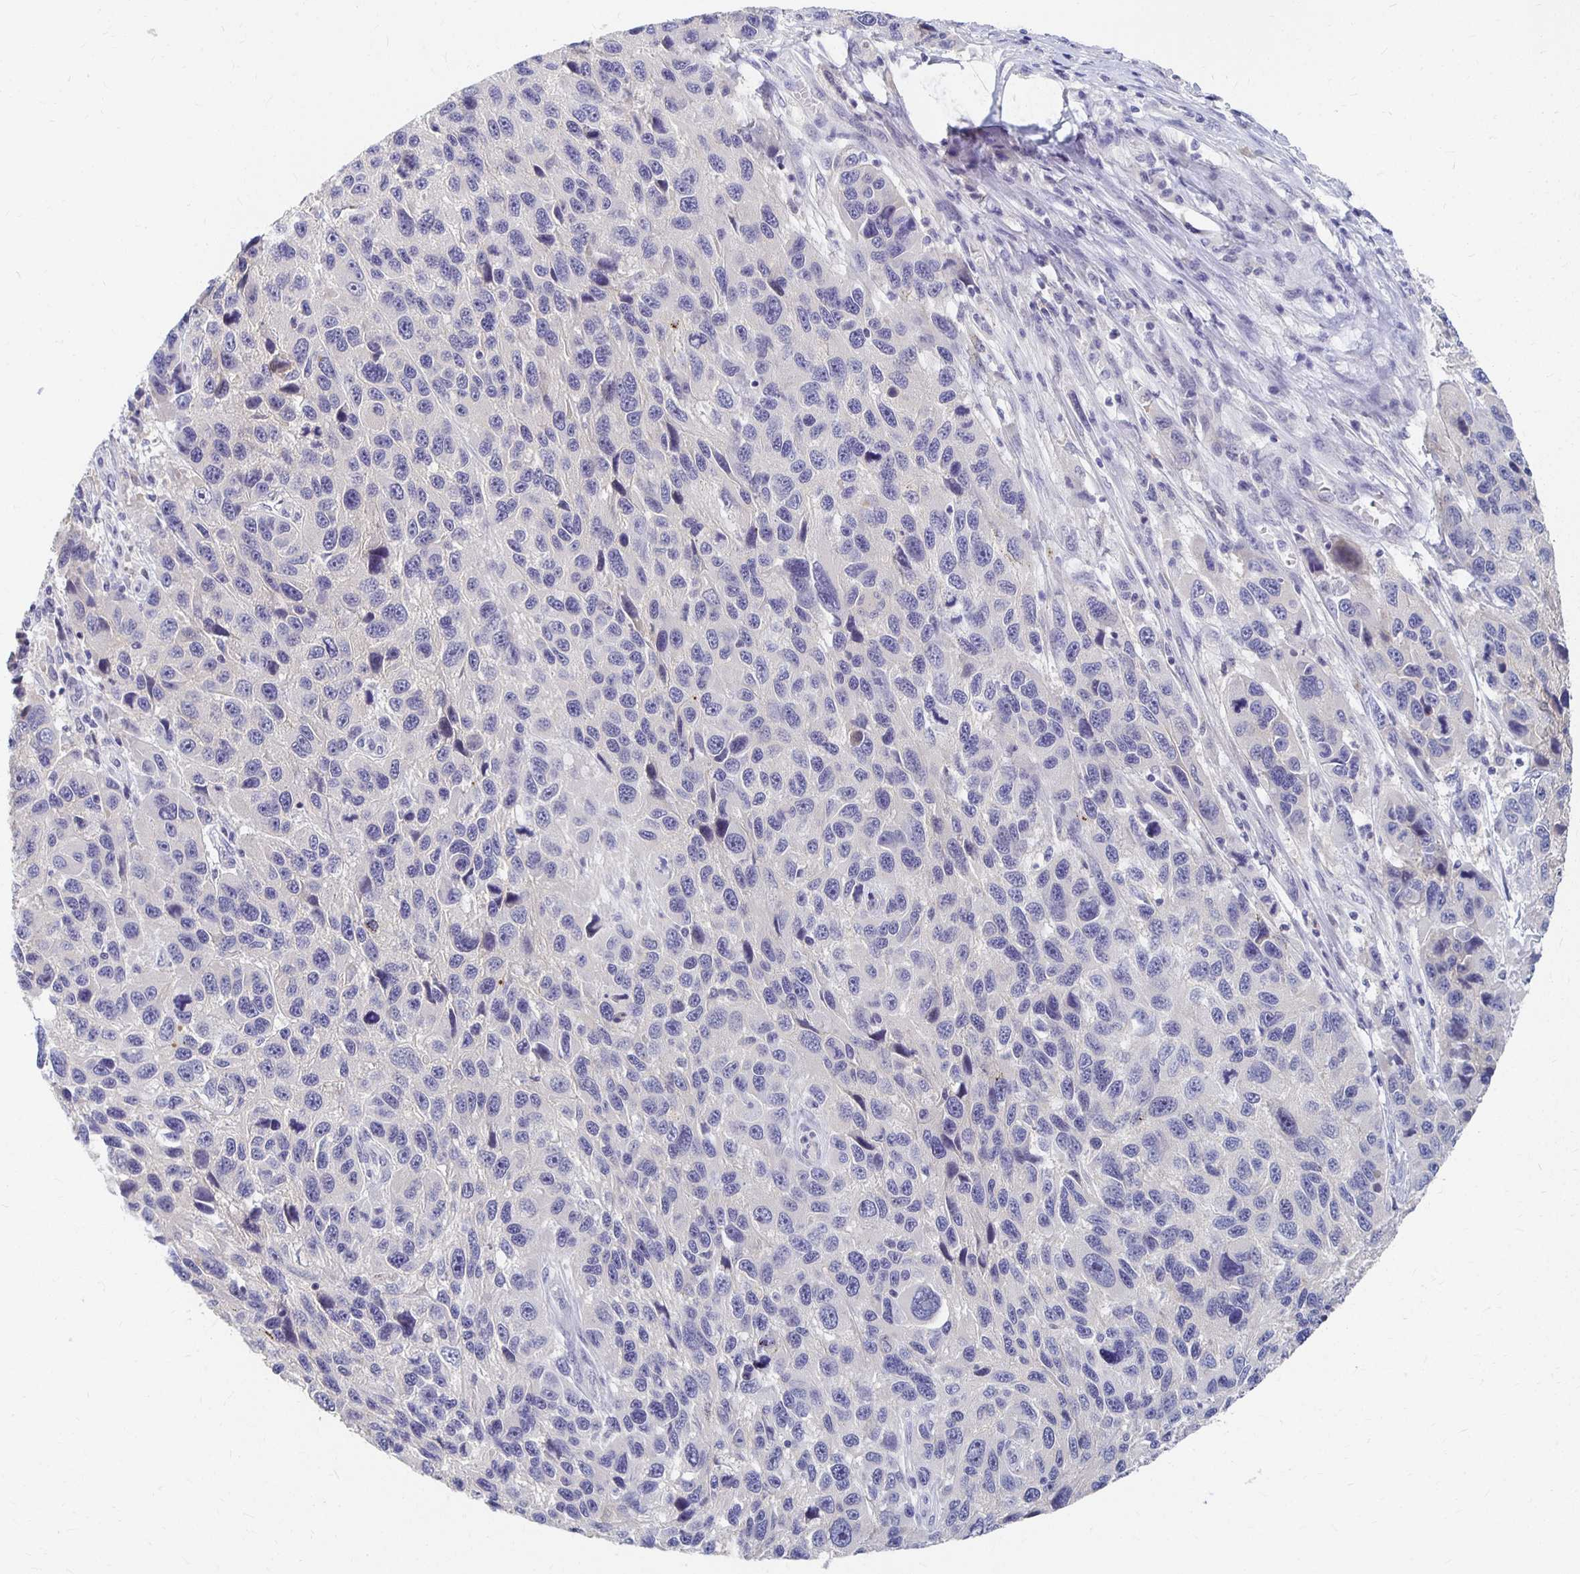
{"staining": {"intensity": "negative", "quantity": "none", "location": "none"}, "tissue": "melanoma", "cell_type": "Tumor cells", "image_type": "cancer", "snomed": [{"axis": "morphology", "description": "Malignant melanoma, NOS"}, {"axis": "topography", "description": "Skin"}], "caption": "This is an immunohistochemistry micrograph of melanoma. There is no staining in tumor cells.", "gene": "FKRP", "patient": {"sex": "male", "age": 53}}